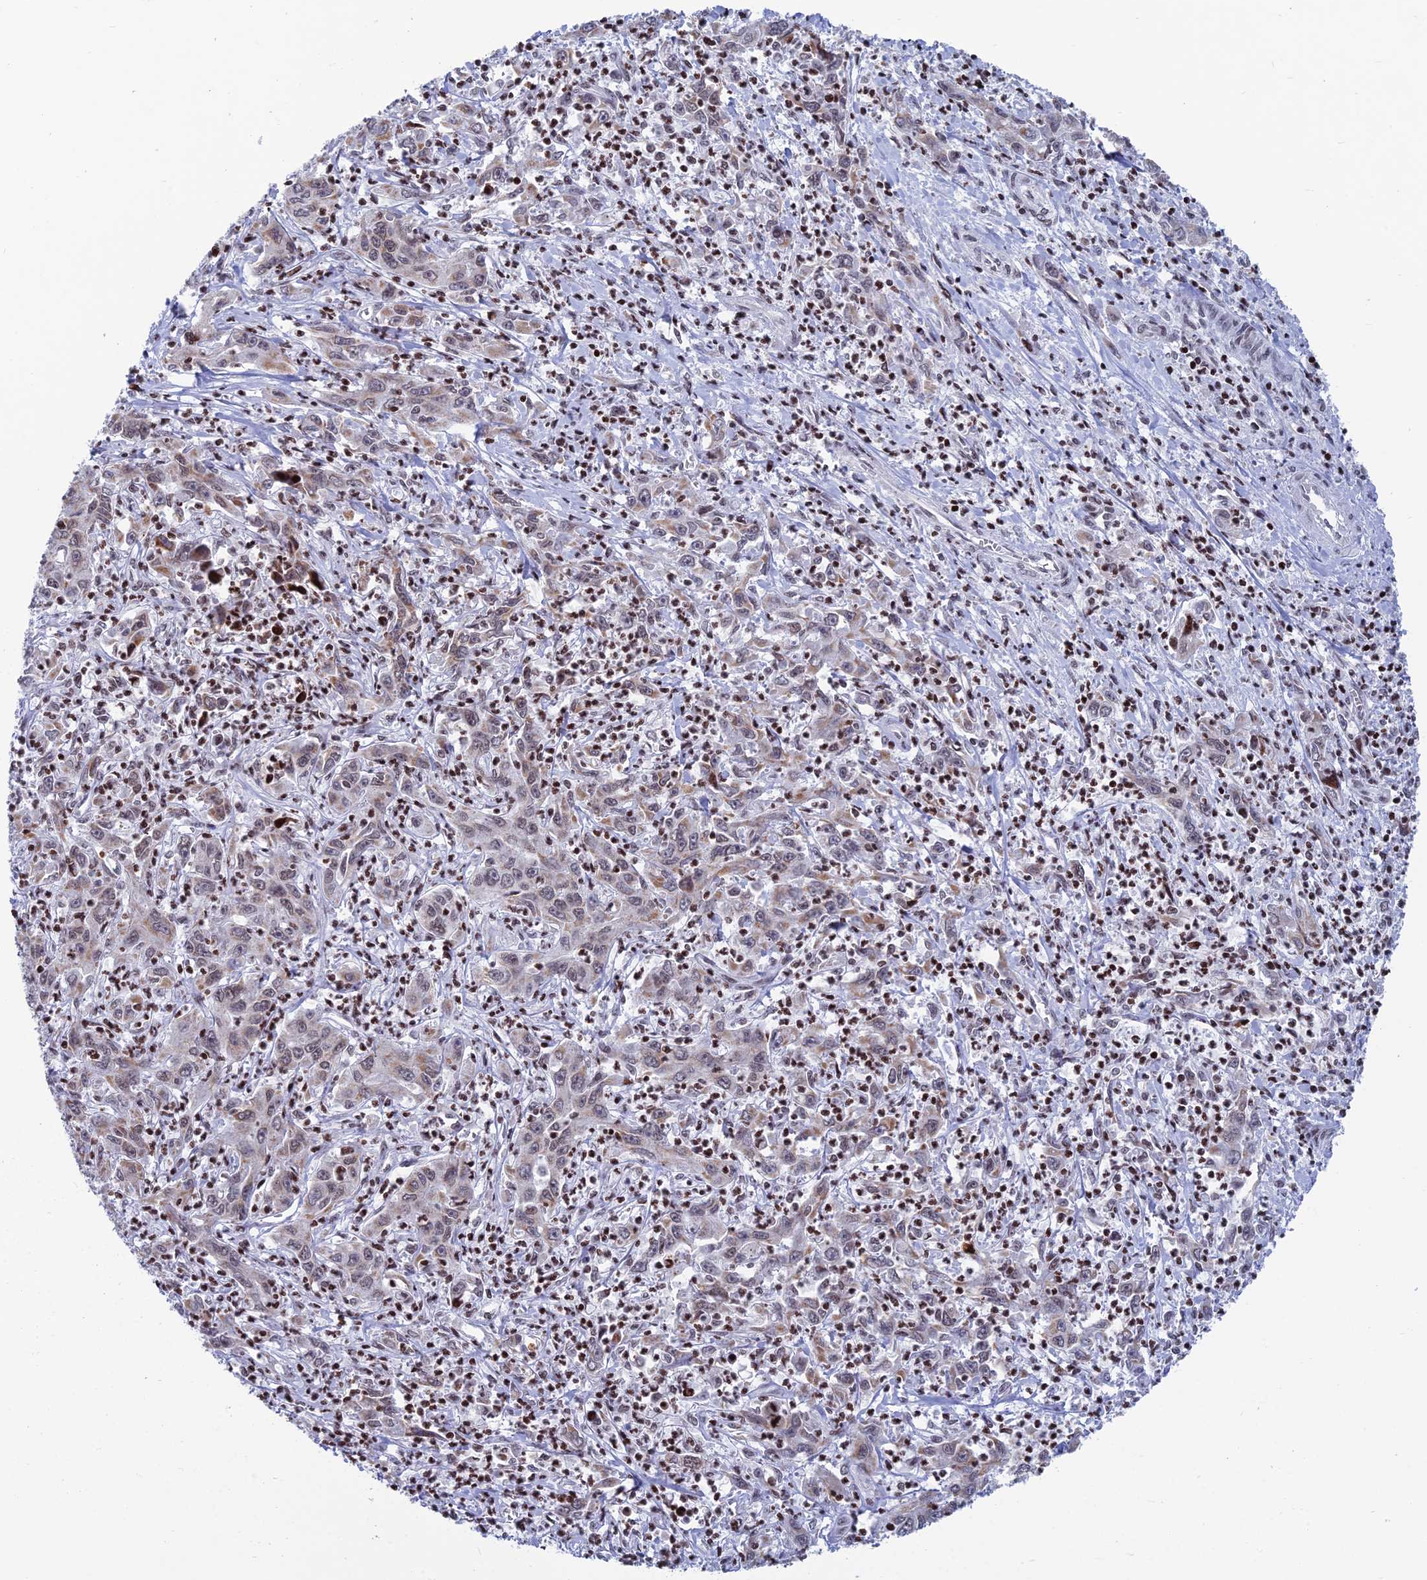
{"staining": {"intensity": "moderate", "quantity": "25%-75%", "location": "cytoplasmic/membranous,nuclear"}, "tissue": "liver cancer", "cell_type": "Tumor cells", "image_type": "cancer", "snomed": [{"axis": "morphology", "description": "Carcinoma, Hepatocellular, NOS"}, {"axis": "topography", "description": "Liver"}], "caption": "DAB immunohistochemical staining of liver cancer (hepatocellular carcinoma) demonstrates moderate cytoplasmic/membranous and nuclear protein staining in about 25%-75% of tumor cells. (IHC, brightfield microscopy, high magnification).", "gene": "AFF3", "patient": {"sex": "male", "age": 63}}